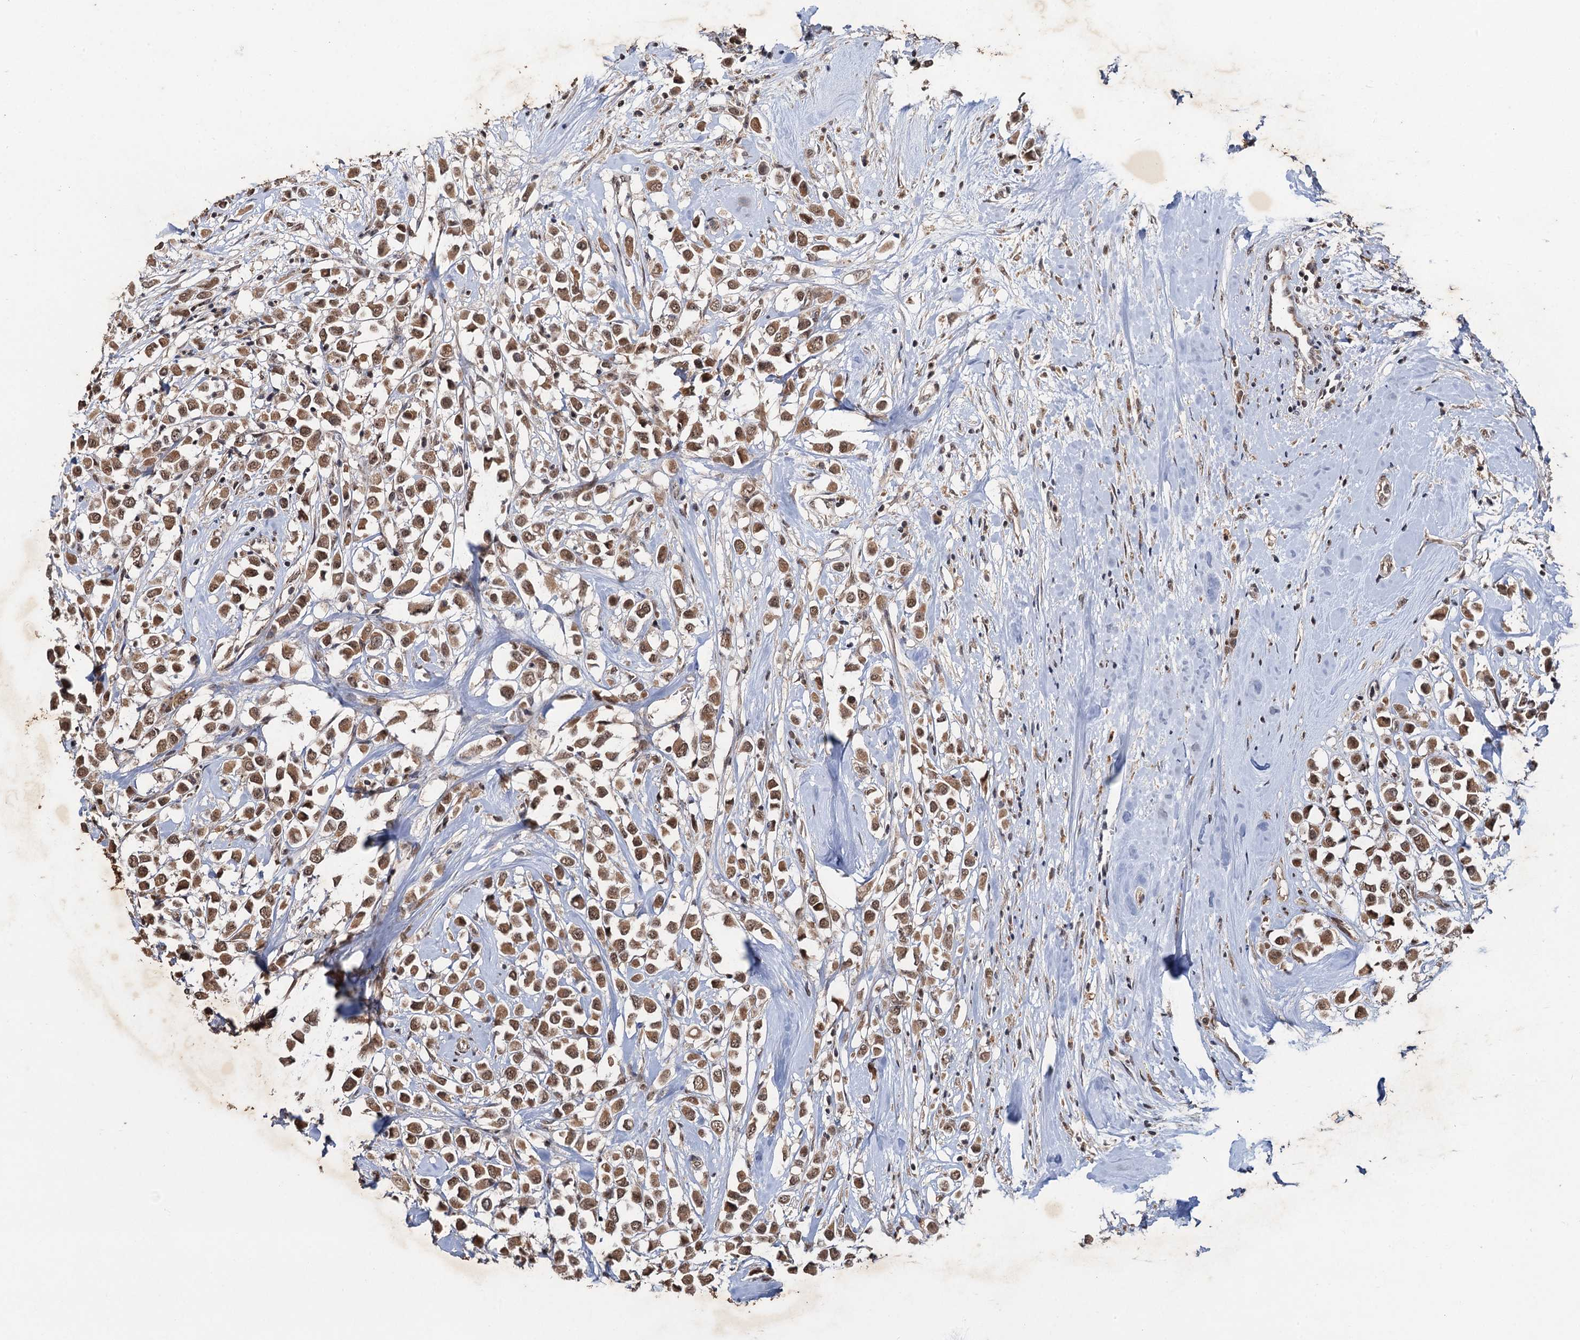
{"staining": {"intensity": "moderate", "quantity": ">75%", "location": "cytoplasmic/membranous,nuclear"}, "tissue": "breast cancer", "cell_type": "Tumor cells", "image_type": "cancer", "snomed": [{"axis": "morphology", "description": "Duct carcinoma"}, {"axis": "topography", "description": "Breast"}], "caption": "Brown immunohistochemical staining in breast cancer (invasive ductal carcinoma) demonstrates moderate cytoplasmic/membranous and nuclear positivity in approximately >75% of tumor cells.", "gene": "REP15", "patient": {"sex": "female", "age": 87}}